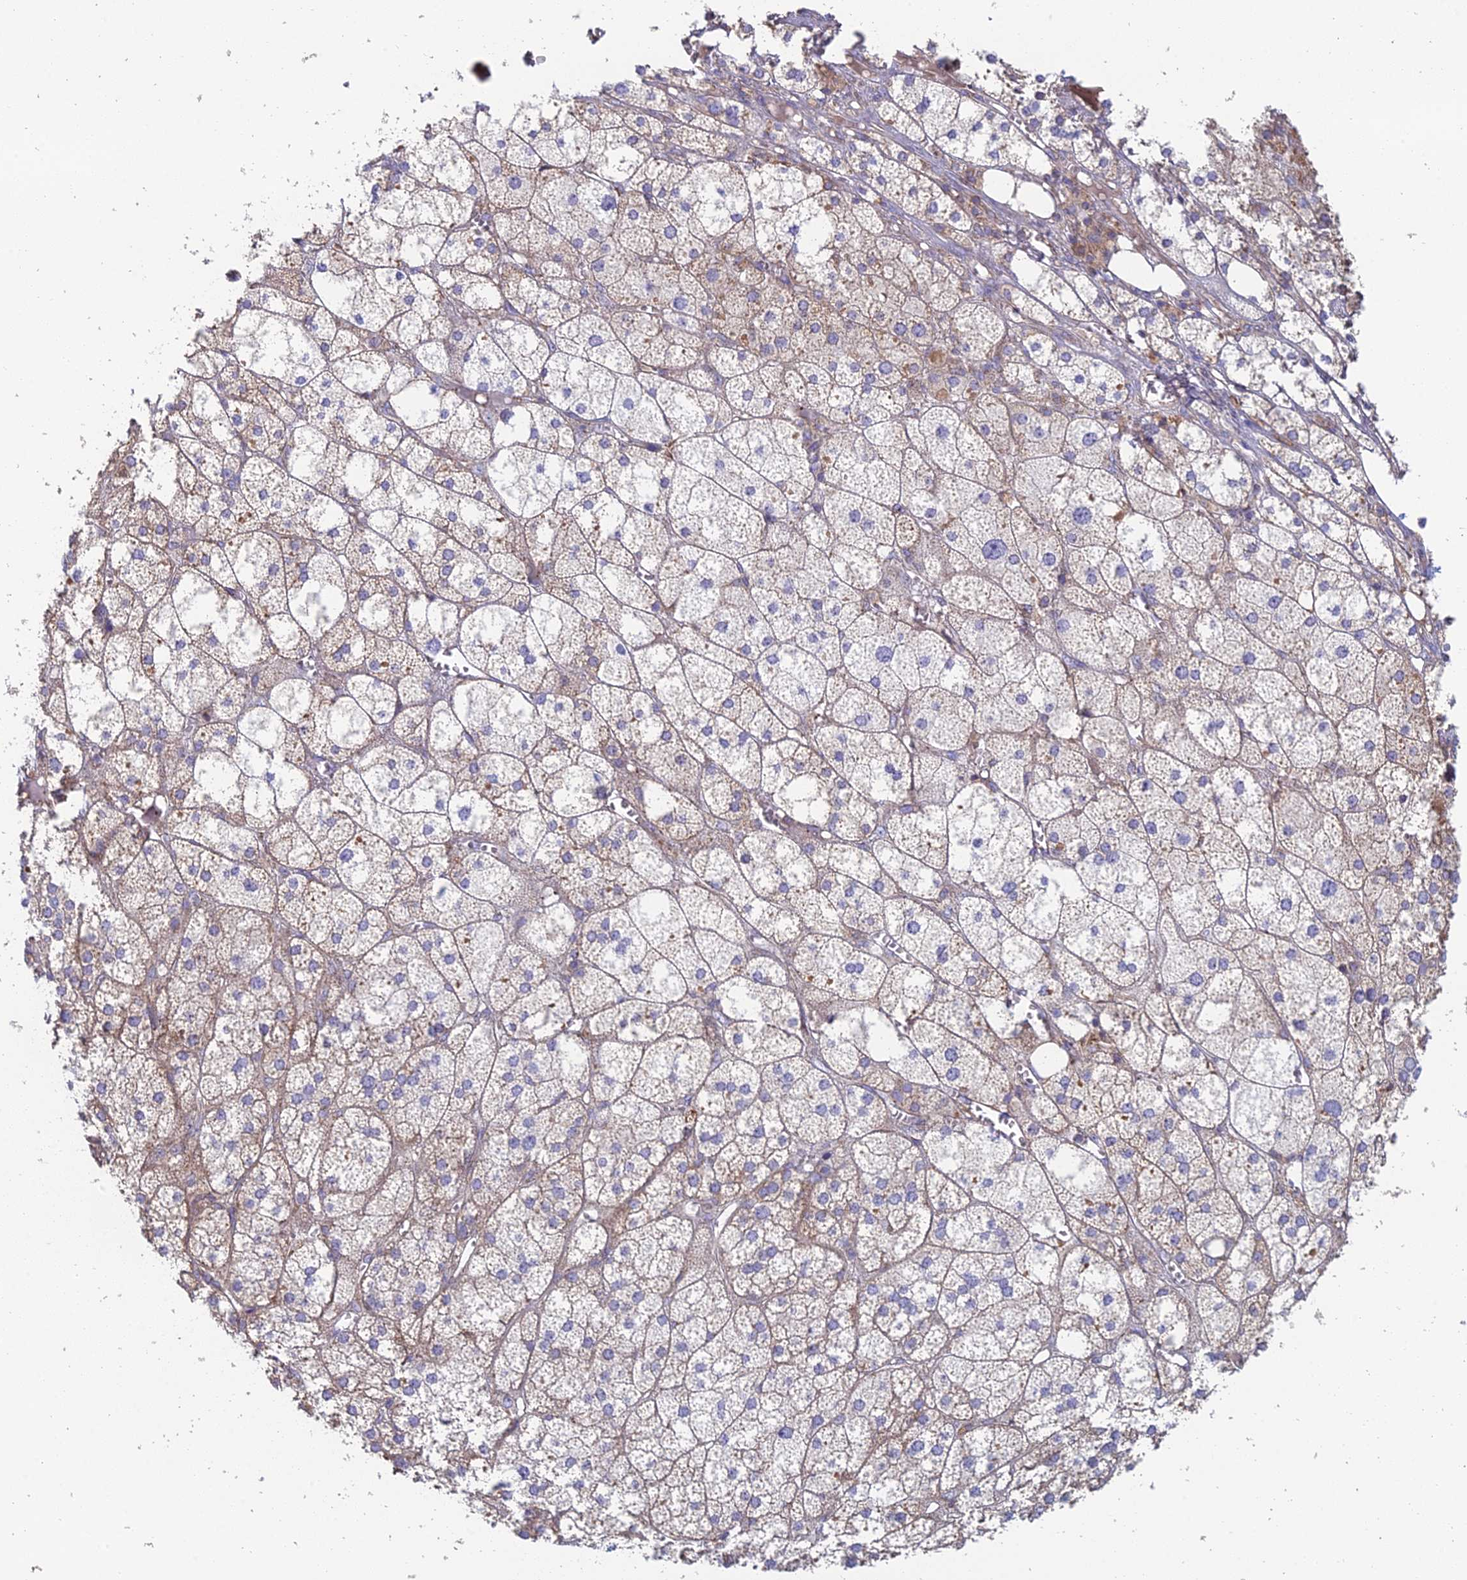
{"staining": {"intensity": "moderate", "quantity": "25%-75%", "location": "cytoplasmic/membranous"}, "tissue": "adrenal gland", "cell_type": "Glandular cells", "image_type": "normal", "snomed": [{"axis": "morphology", "description": "Normal tissue, NOS"}, {"axis": "topography", "description": "Adrenal gland"}], "caption": "Benign adrenal gland exhibits moderate cytoplasmic/membranous positivity in approximately 25%-75% of glandular cells, visualized by immunohistochemistry.", "gene": "IFTAP", "patient": {"sex": "female", "age": 61}}